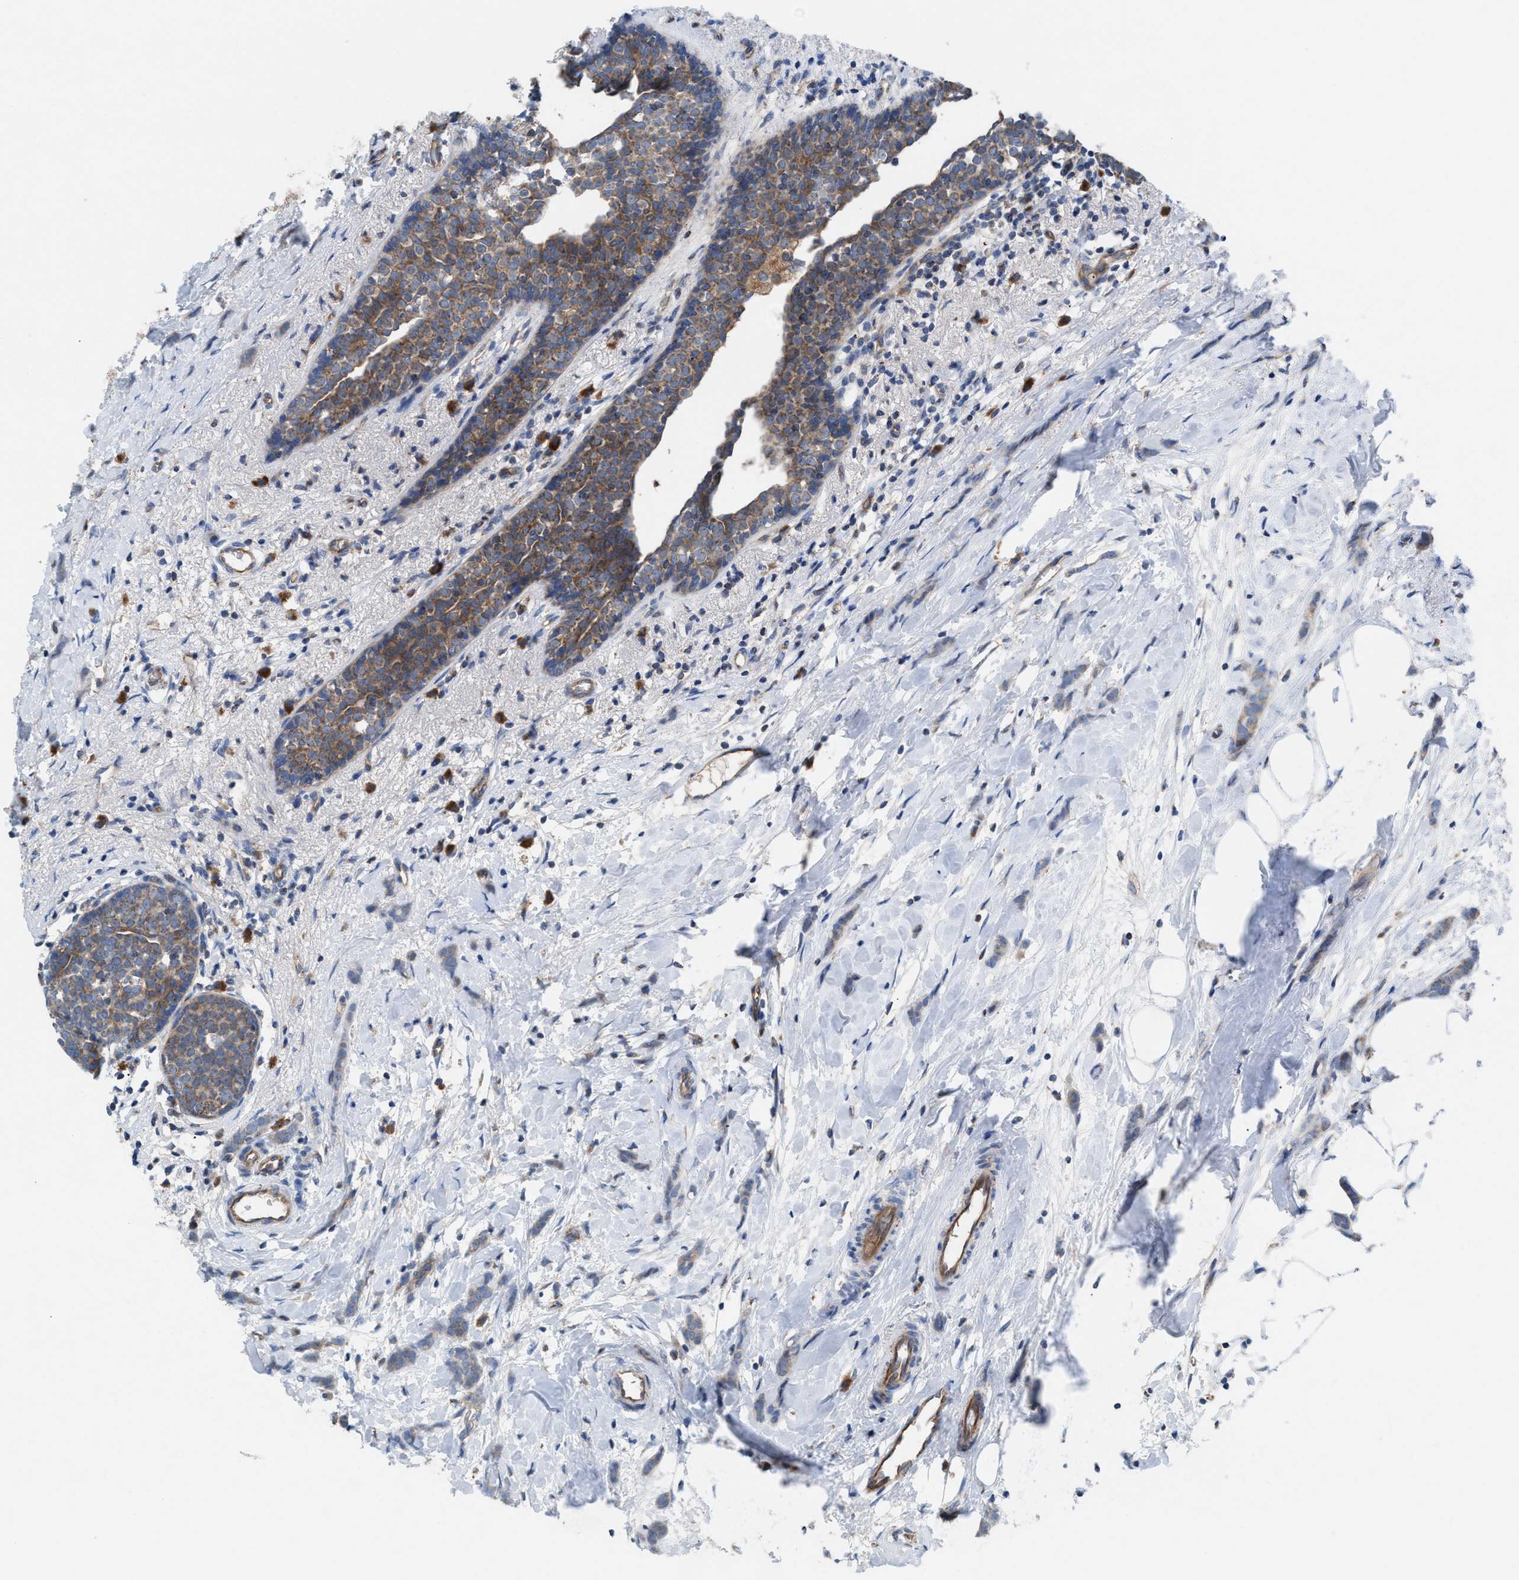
{"staining": {"intensity": "weak", "quantity": "25%-75%", "location": "cytoplasmic/membranous"}, "tissue": "breast cancer", "cell_type": "Tumor cells", "image_type": "cancer", "snomed": [{"axis": "morphology", "description": "Lobular carcinoma, in situ"}, {"axis": "morphology", "description": "Lobular carcinoma"}, {"axis": "topography", "description": "Breast"}], "caption": "A brown stain labels weak cytoplasmic/membranous positivity of a protein in human breast cancer (lobular carcinoma) tumor cells.", "gene": "MRM1", "patient": {"sex": "female", "age": 41}}